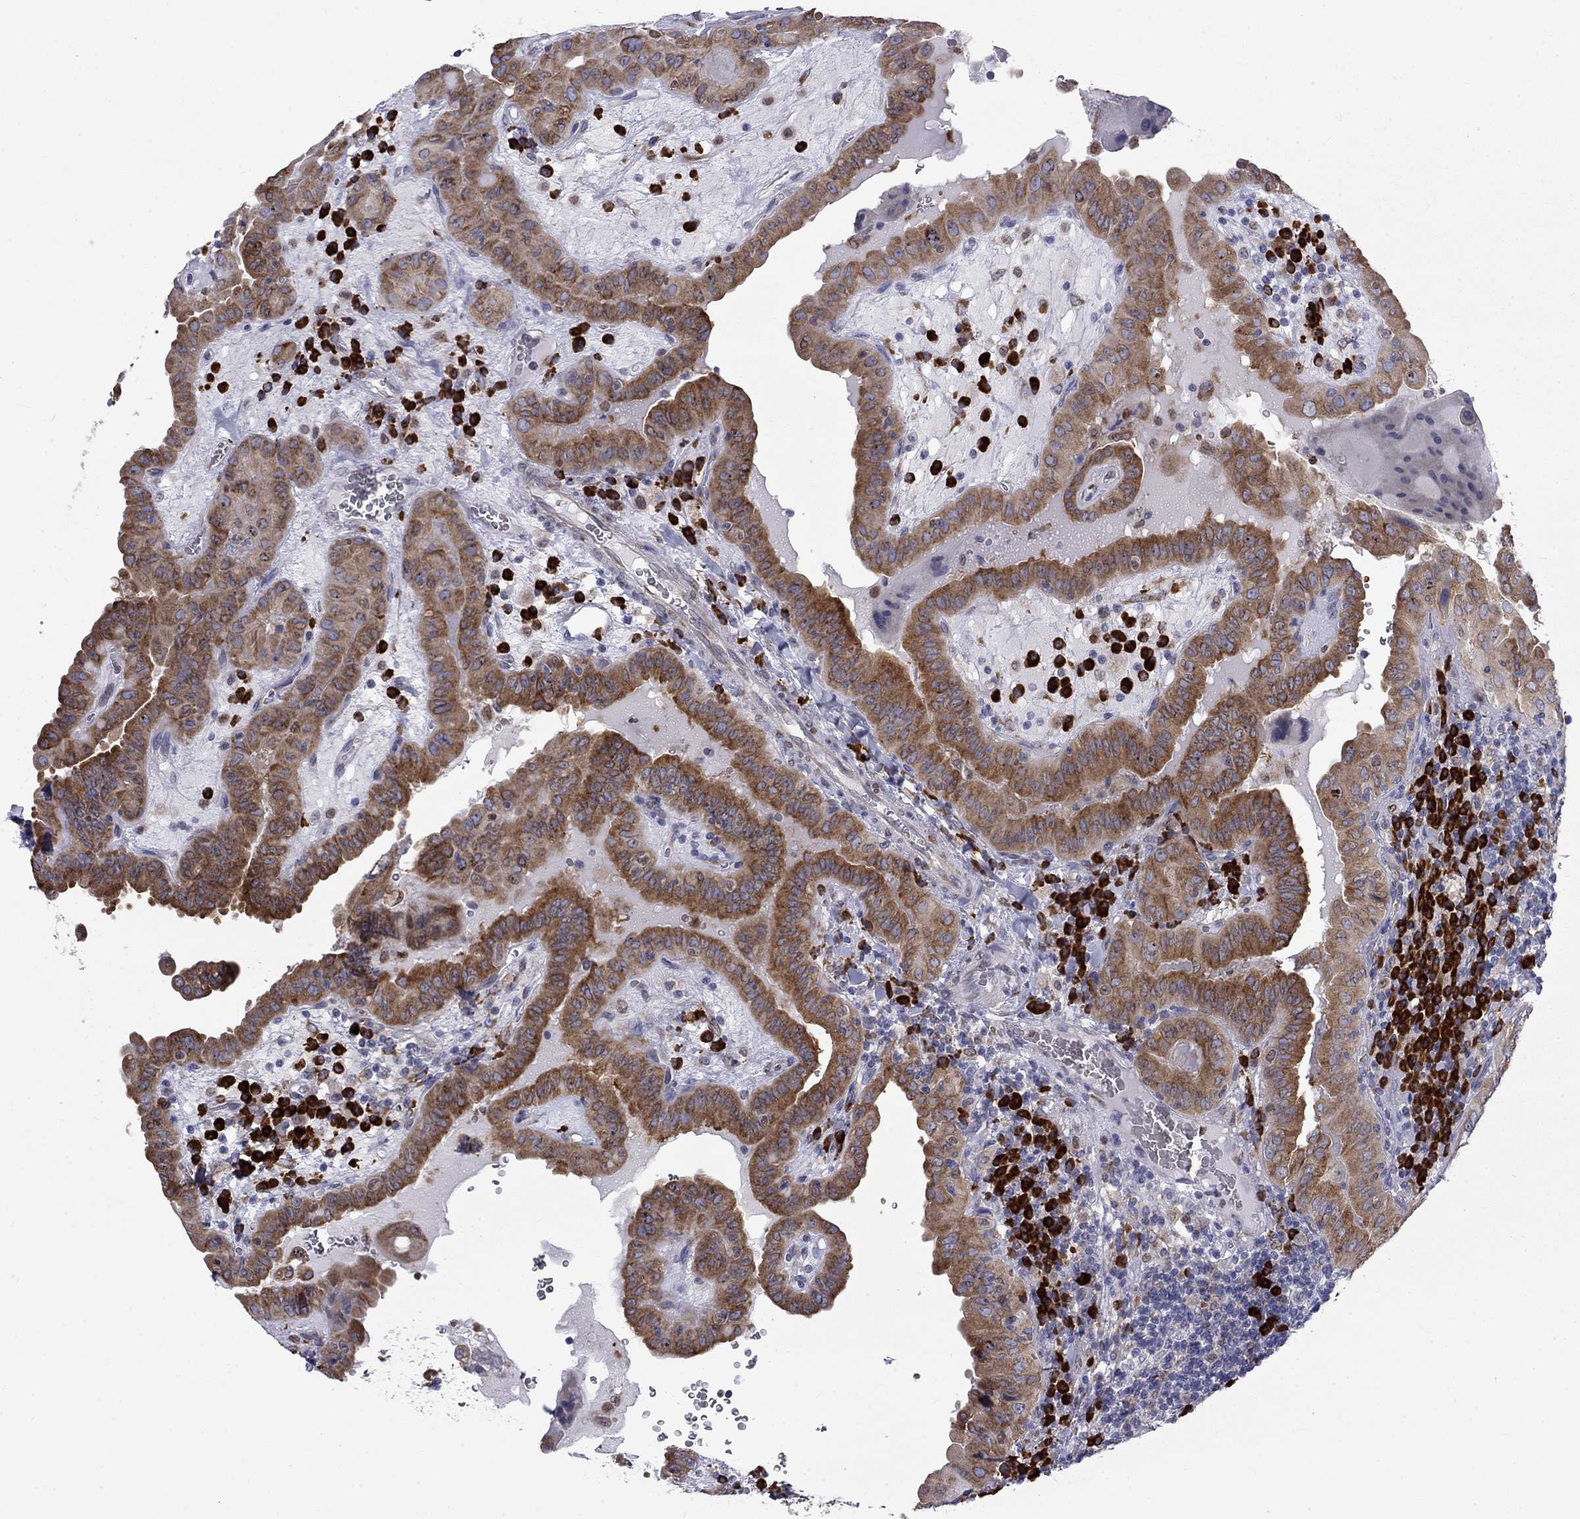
{"staining": {"intensity": "strong", "quantity": ">75%", "location": "cytoplasmic/membranous"}, "tissue": "thyroid cancer", "cell_type": "Tumor cells", "image_type": "cancer", "snomed": [{"axis": "morphology", "description": "Papillary adenocarcinoma, NOS"}, {"axis": "topography", "description": "Thyroid gland"}], "caption": "Papillary adenocarcinoma (thyroid) was stained to show a protein in brown. There is high levels of strong cytoplasmic/membranous positivity in approximately >75% of tumor cells. Nuclei are stained in blue.", "gene": "PABPC4", "patient": {"sex": "female", "age": 37}}